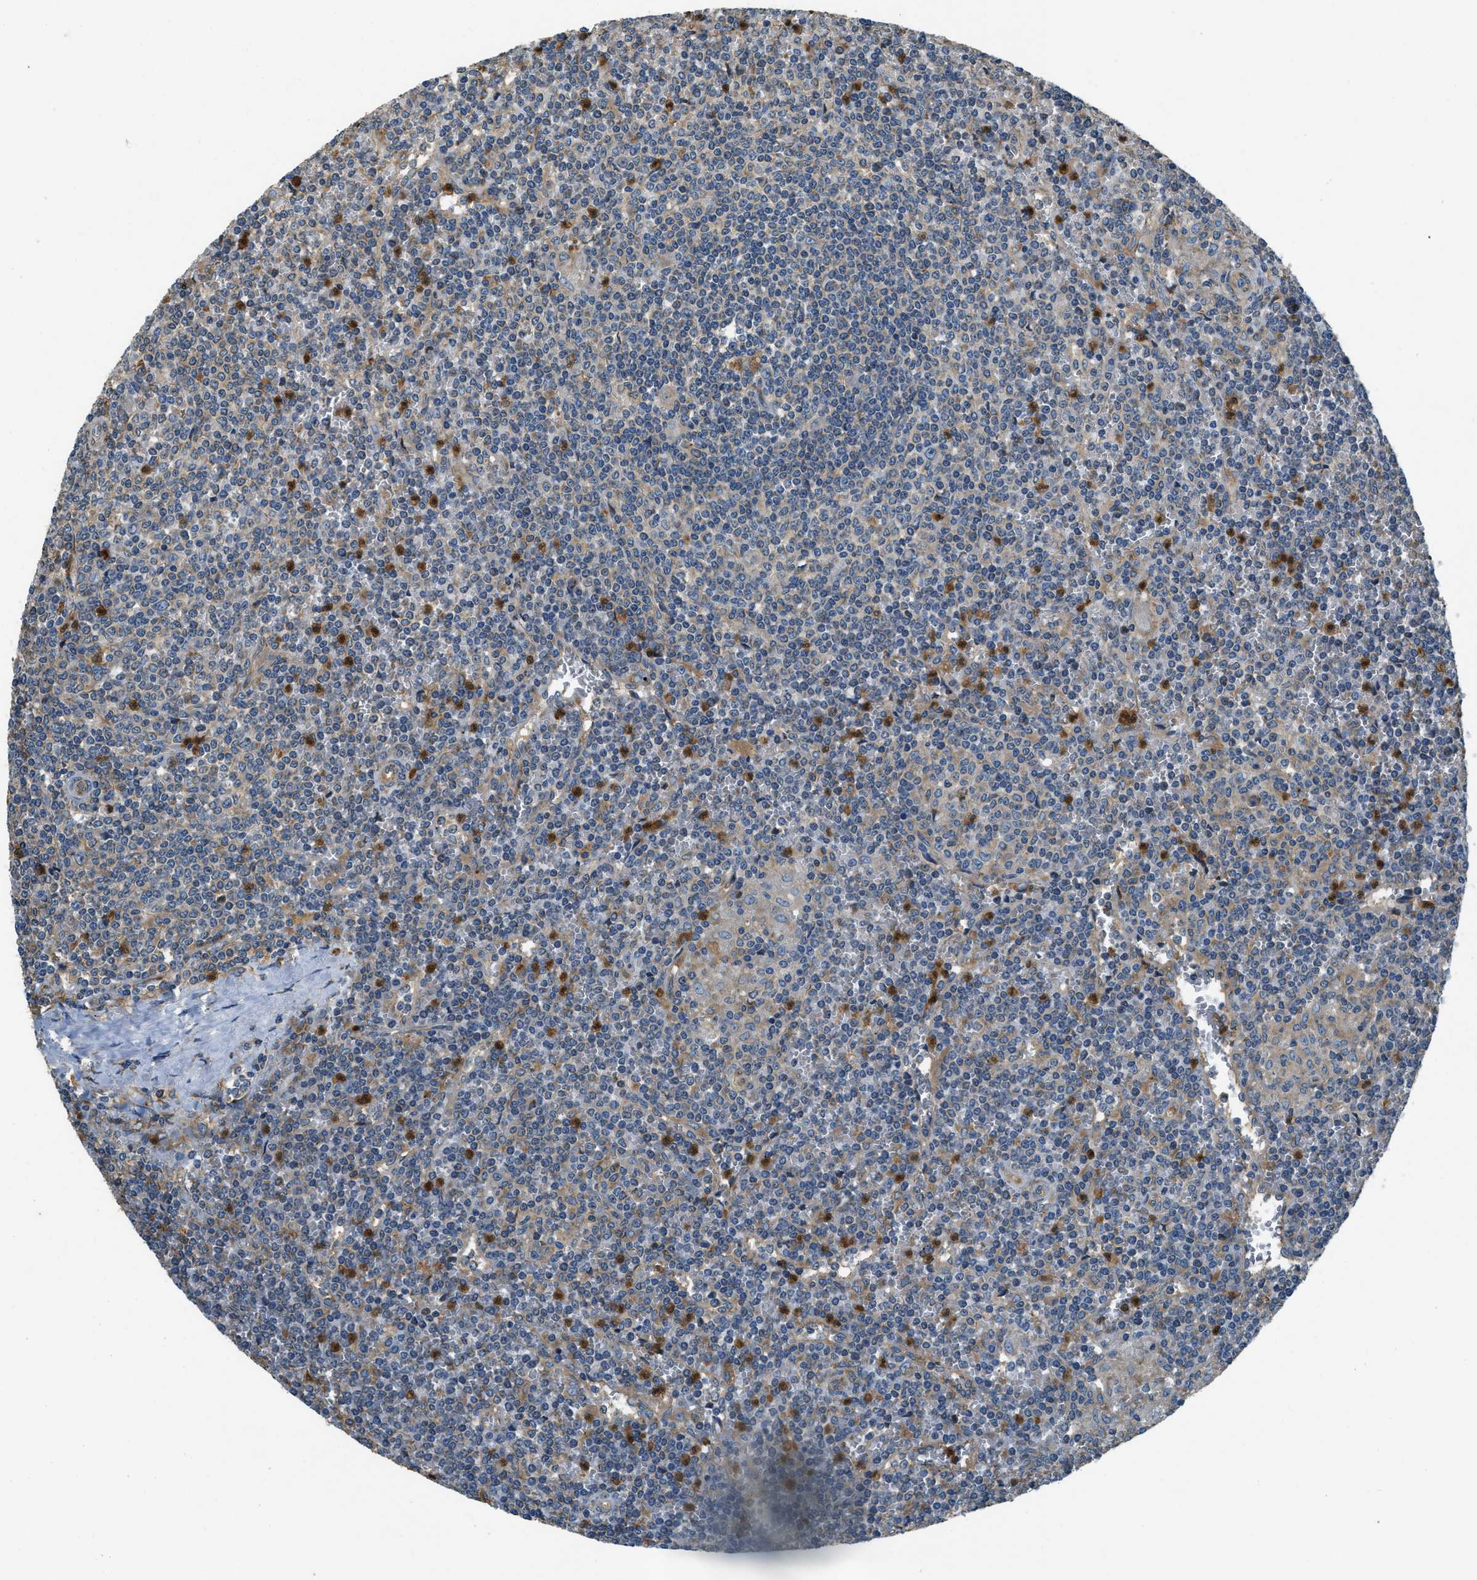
{"staining": {"intensity": "moderate", "quantity": "<25%", "location": "cytoplasmic/membranous"}, "tissue": "lymphoma", "cell_type": "Tumor cells", "image_type": "cancer", "snomed": [{"axis": "morphology", "description": "Malignant lymphoma, non-Hodgkin's type, Low grade"}, {"axis": "topography", "description": "Spleen"}], "caption": "Tumor cells reveal low levels of moderate cytoplasmic/membranous expression in approximately <25% of cells in human malignant lymphoma, non-Hodgkin's type (low-grade).", "gene": "GIMAP8", "patient": {"sex": "female", "age": 19}}